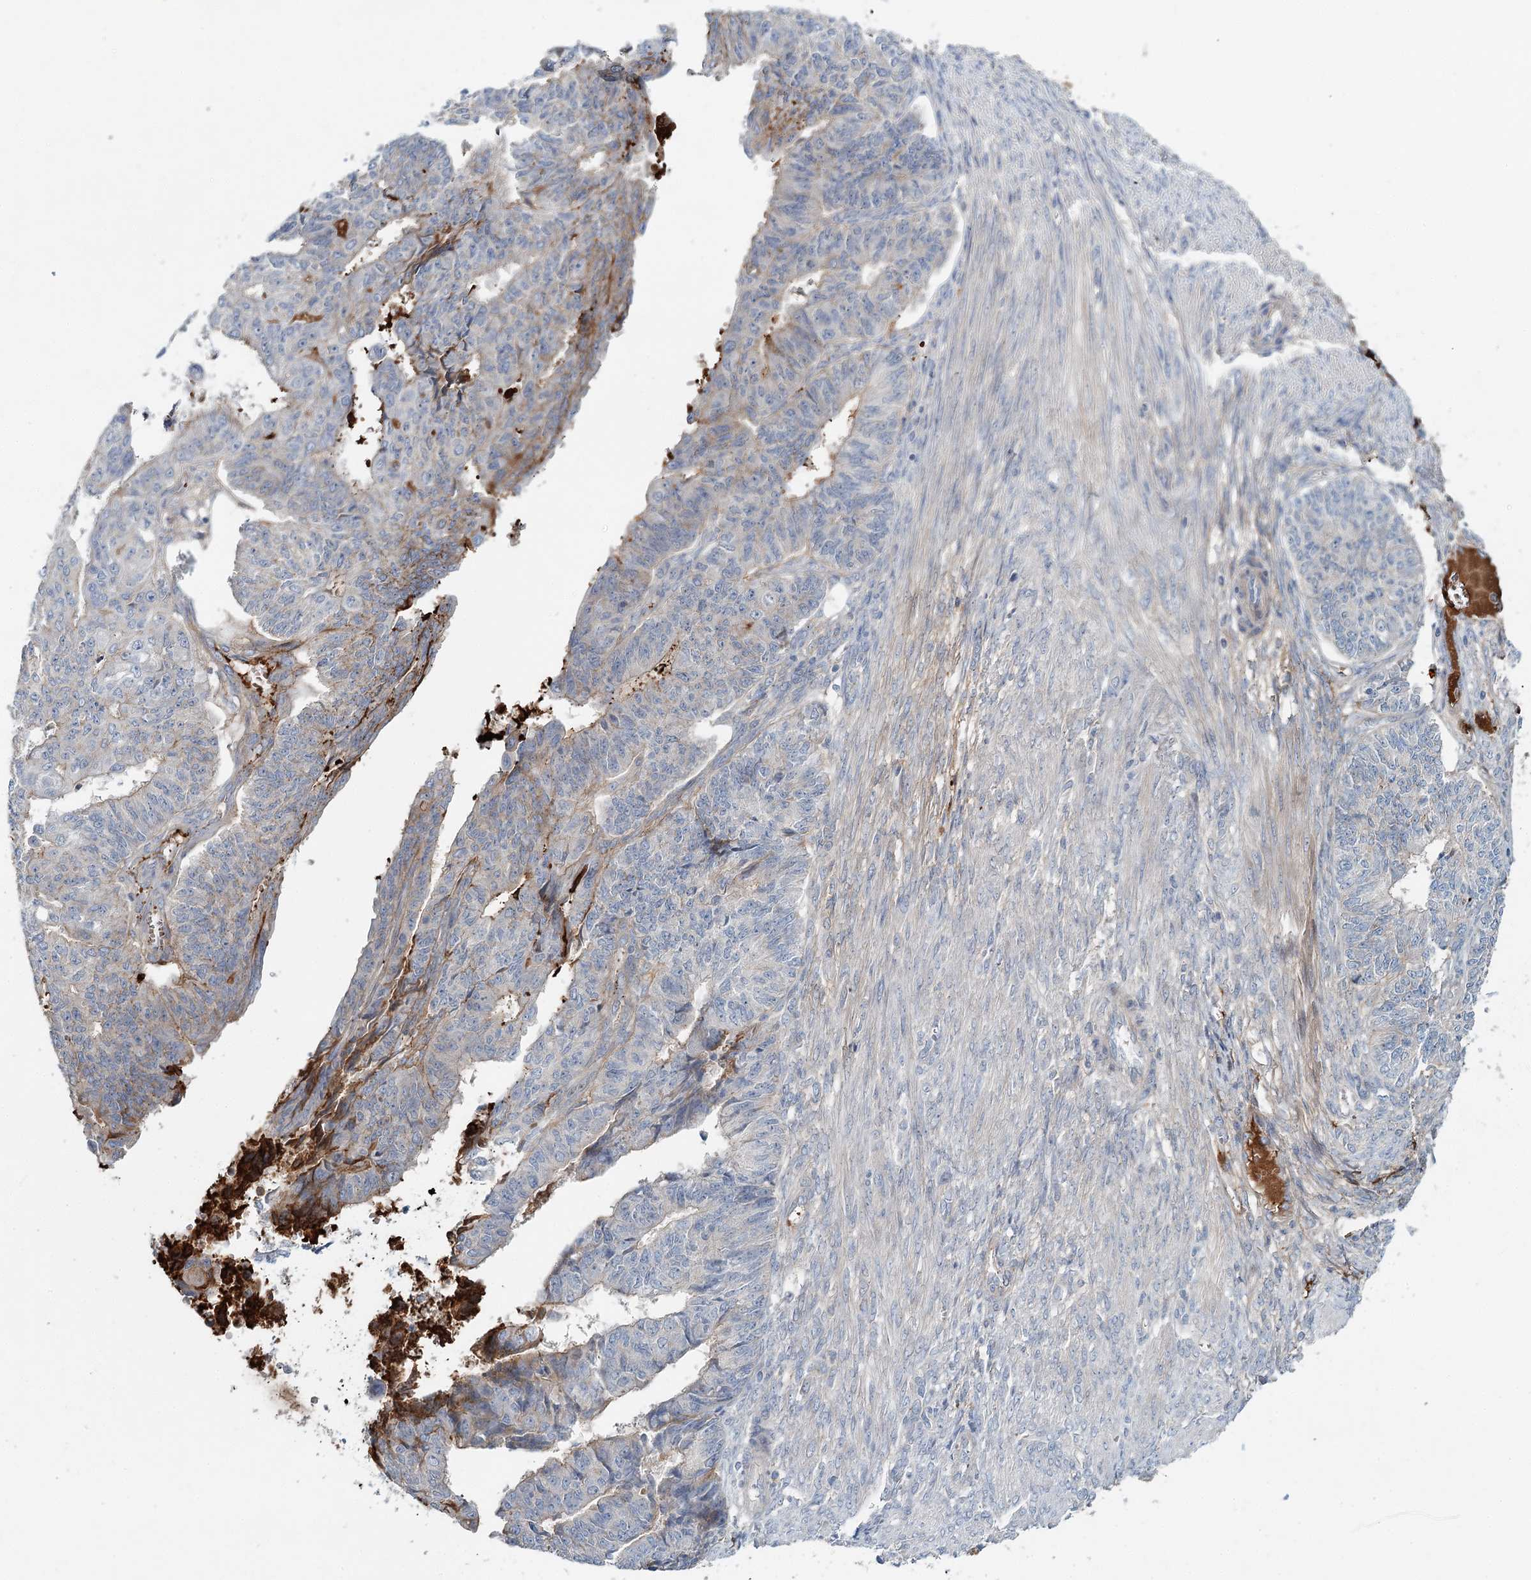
{"staining": {"intensity": "weak", "quantity": "<25%", "location": "cytoplasmic/membranous"}, "tissue": "endometrial cancer", "cell_type": "Tumor cells", "image_type": "cancer", "snomed": [{"axis": "morphology", "description": "Adenocarcinoma, NOS"}, {"axis": "topography", "description": "Endometrium"}], "caption": "Endometrial cancer (adenocarcinoma) was stained to show a protein in brown. There is no significant expression in tumor cells. Nuclei are stained in blue.", "gene": "ALKBH8", "patient": {"sex": "female", "age": 32}}